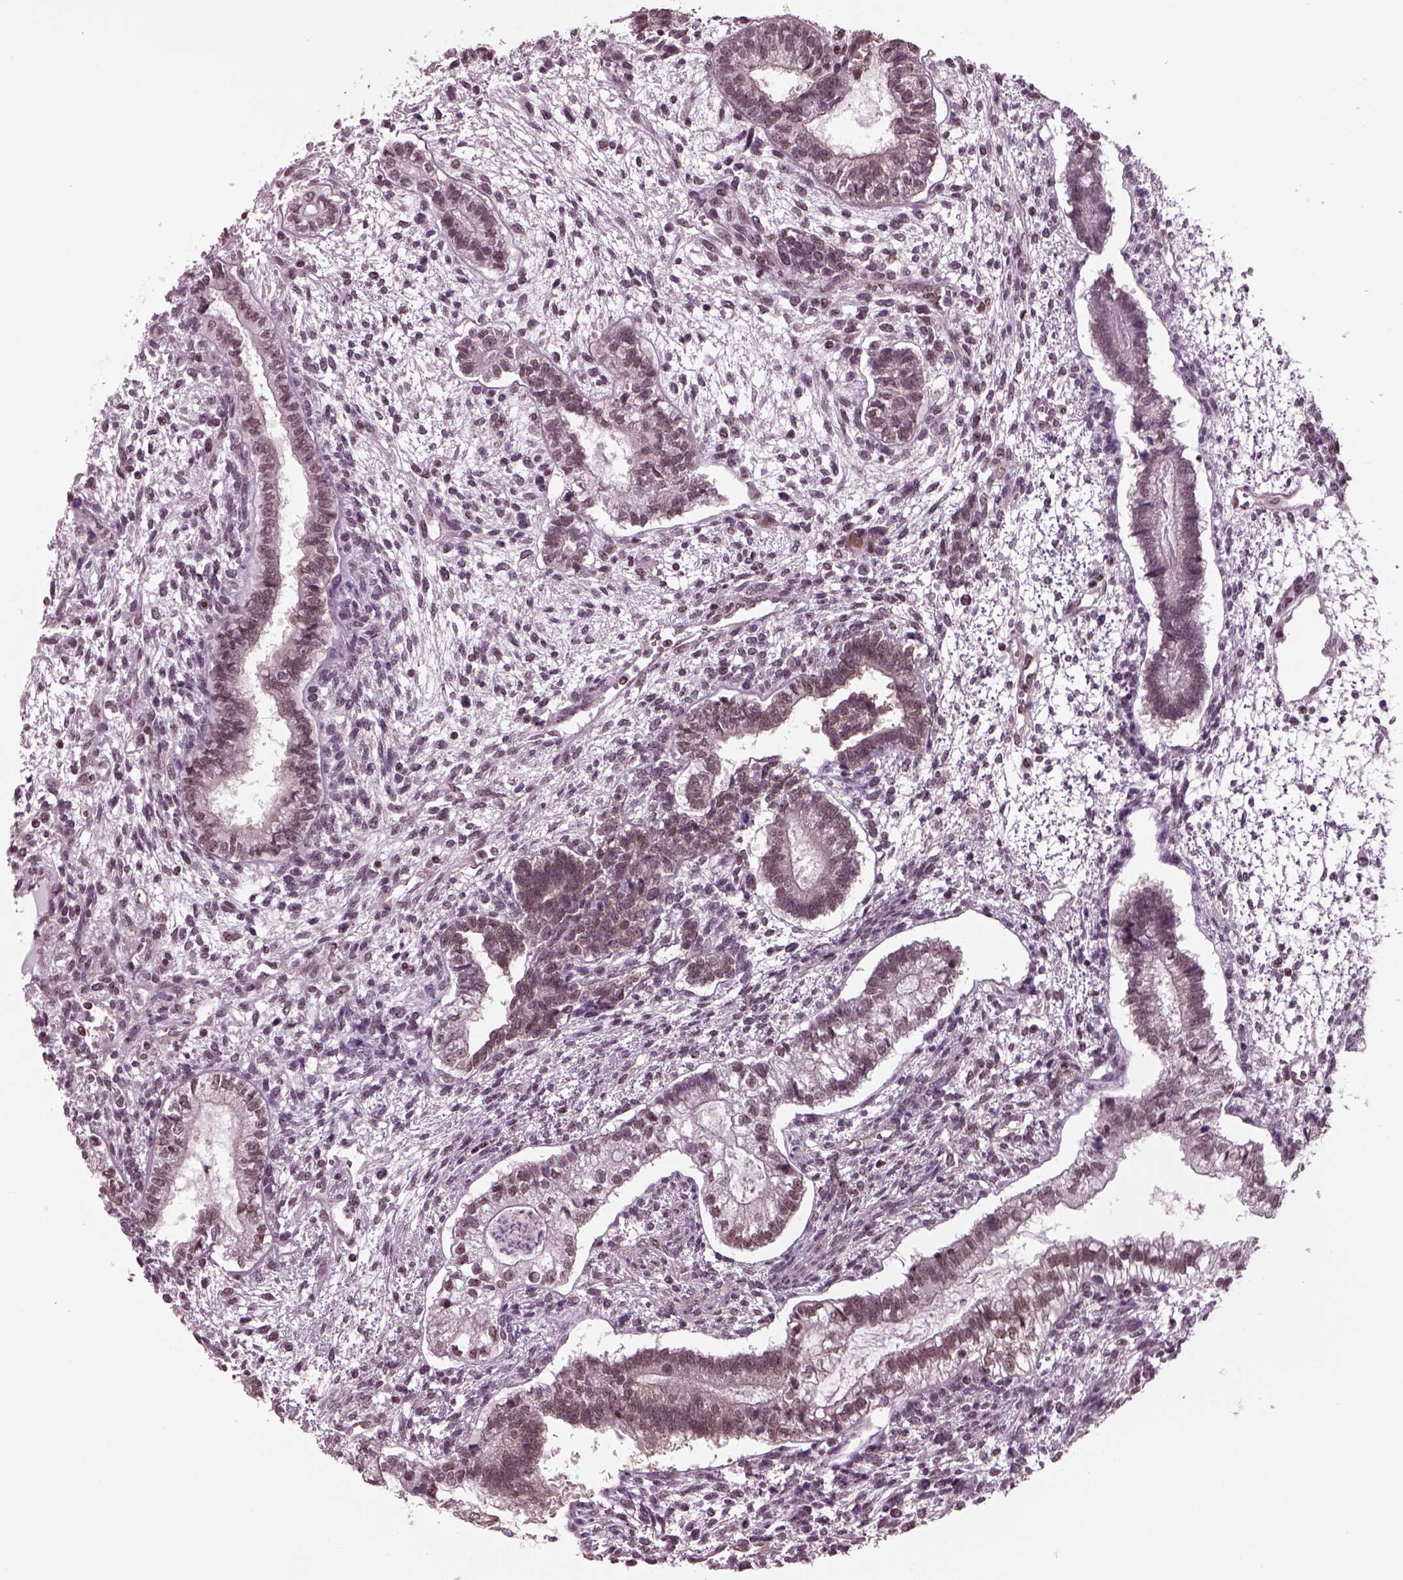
{"staining": {"intensity": "weak", "quantity": "25%-75%", "location": "cytoplasmic/membranous"}, "tissue": "testis cancer", "cell_type": "Tumor cells", "image_type": "cancer", "snomed": [{"axis": "morphology", "description": "Carcinoma, Embryonal, NOS"}, {"axis": "topography", "description": "Testis"}], "caption": "The image exhibits staining of embryonal carcinoma (testis), revealing weak cytoplasmic/membranous protein expression (brown color) within tumor cells. The protein is shown in brown color, while the nuclei are stained blue.", "gene": "RUVBL2", "patient": {"sex": "male", "age": 37}}